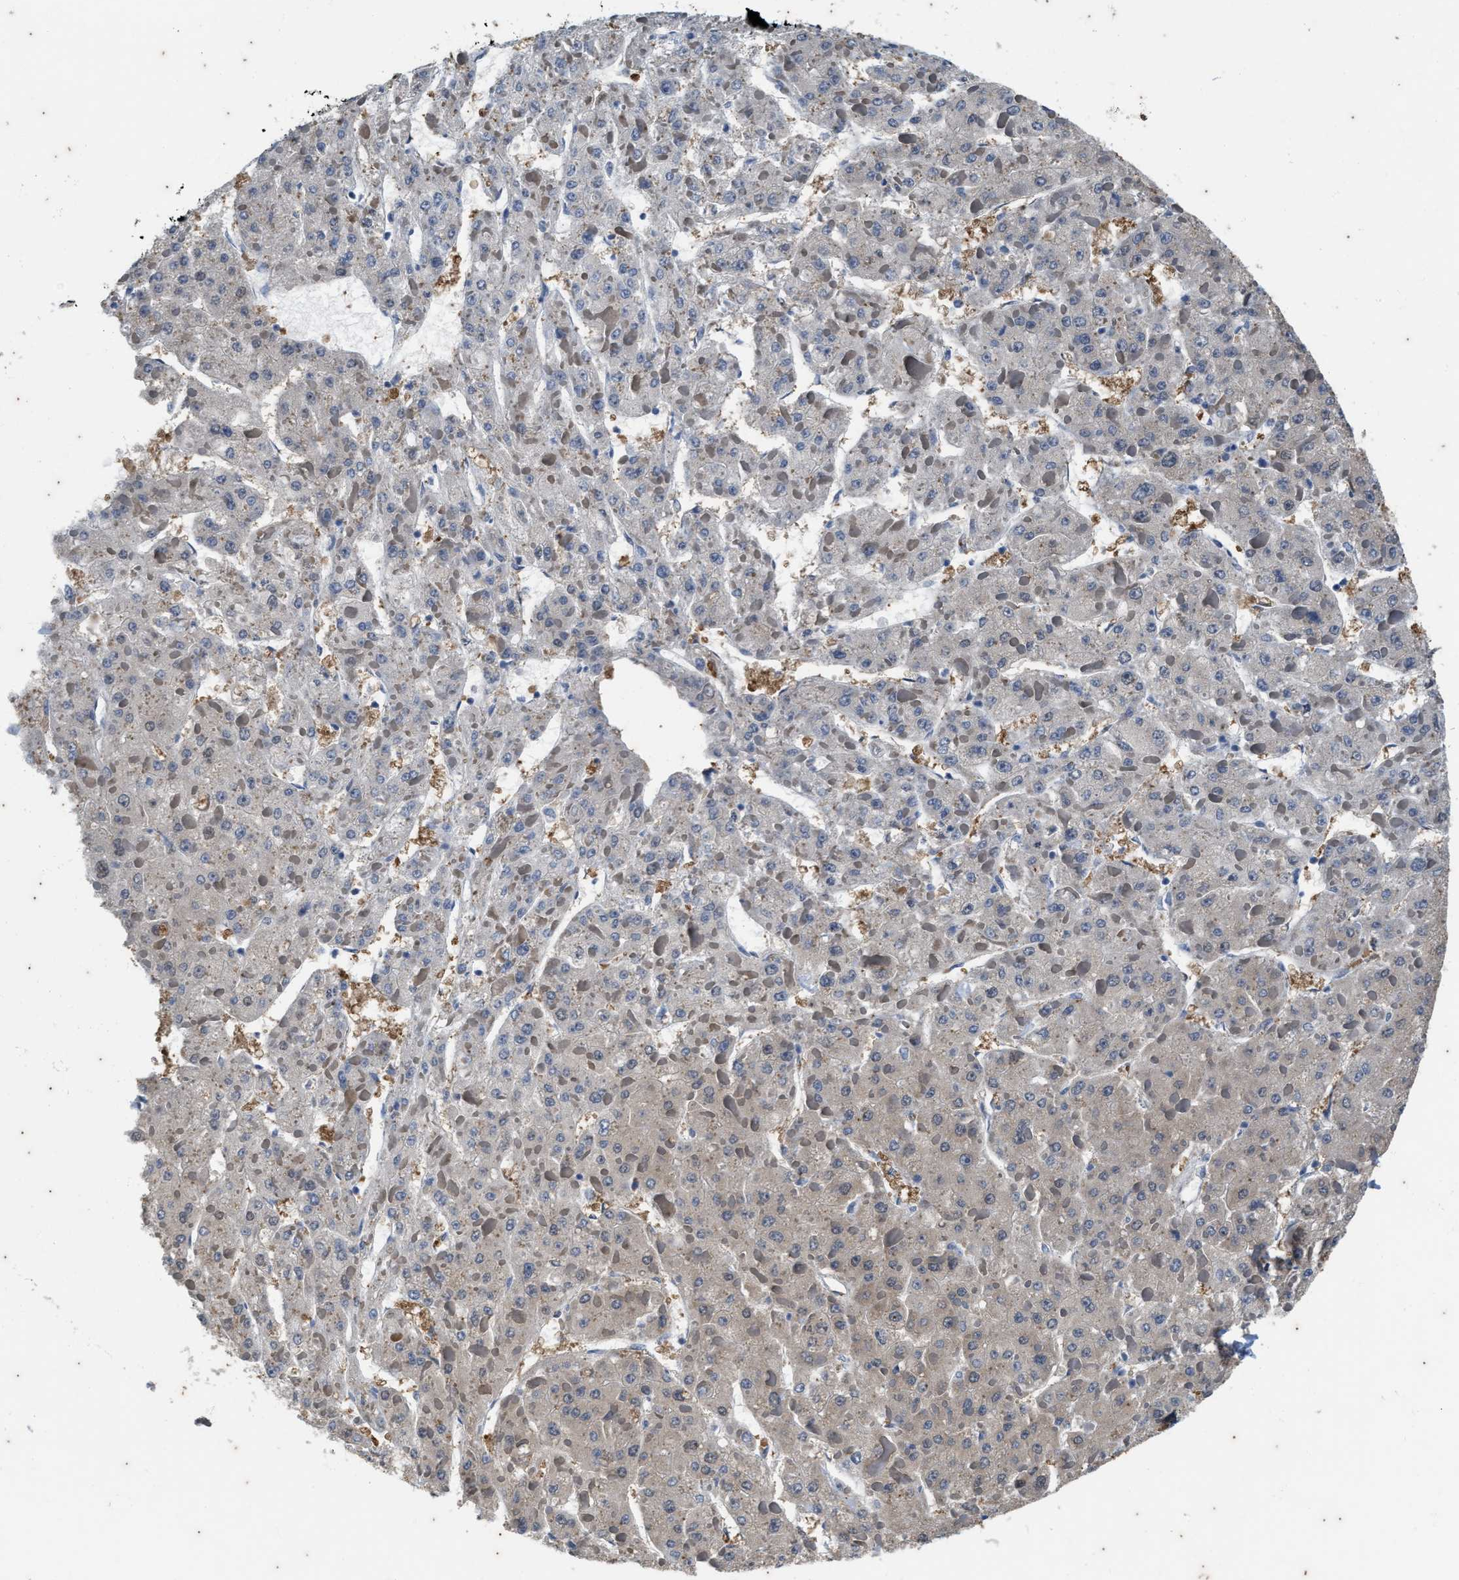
{"staining": {"intensity": "weak", "quantity": "<25%", "location": "cytoplasmic/membranous"}, "tissue": "liver cancer", "cell_type": "Tumor cells", "image_type": "cancer", "snomed": [{"axis": "morphology", "description": "Carcinoma, Hepatocellular, NOS"}, {"axis": "topography", "description": "Liver"}], "caption": "Immunohistochemistry photomicrograph of neoplastic tissue: liver hepatocellular carcinoma stained with DAB (3,3'-diaminobenzidine) displays no significant protein expression in tumor cells.", "gene": "COX19", "patient": {"sex": "female", "age": 73}}